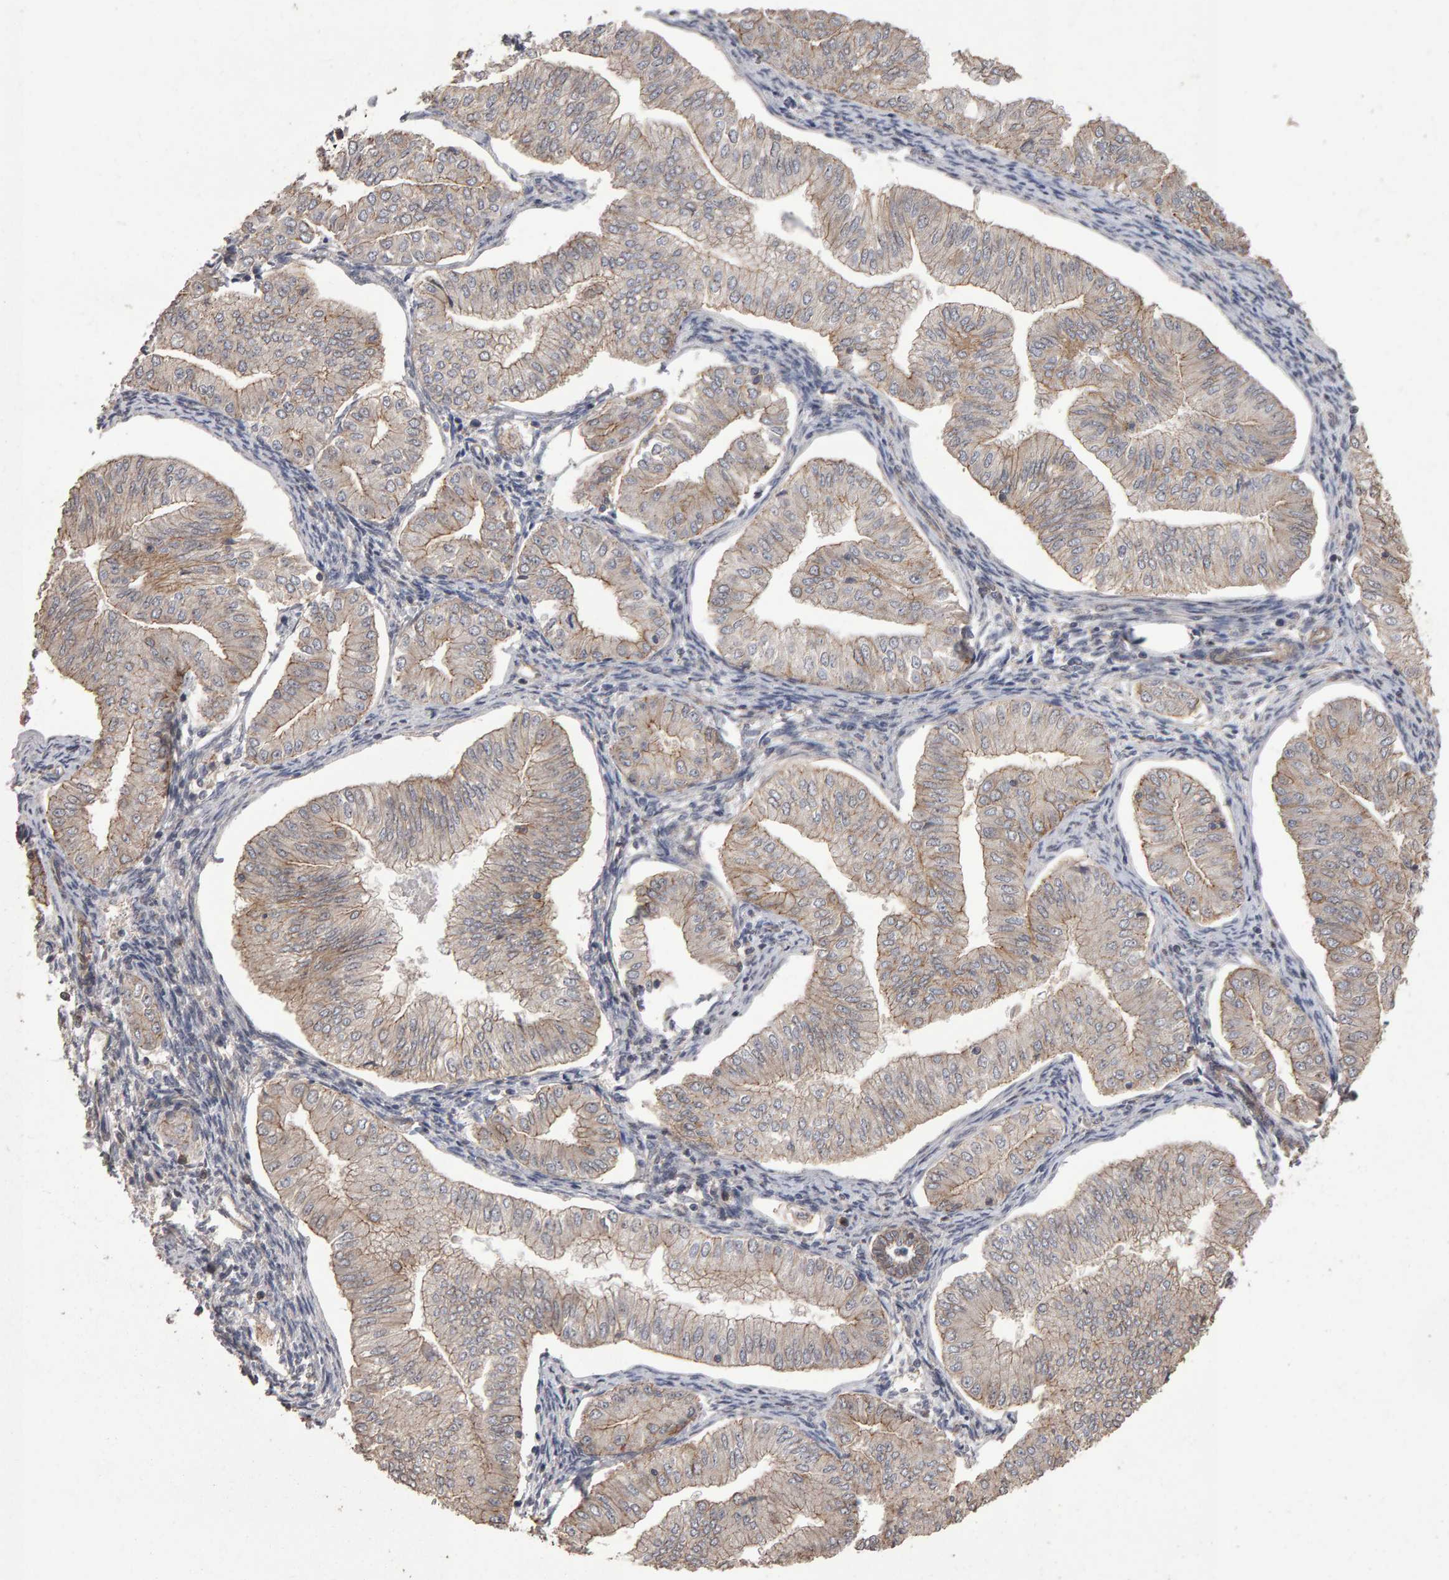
{"staining": {"intensity": "weak", "quantity": "25%-75%", "location": "cytoplasmic/membranous"}, "tissue": "endometrial cancer", "cell_type": "Tumor cells", "image_type": "cancer", "snomed": [{"axis": "morphology", "description": "Normal tissue, NOS"}, {"axis": "morphology", "description": "Adenocarcinoma, NOS"}, {"axis": "topography", "description": "Endometrium"}], "caption": "This image exhibits endometrial cancer stained with IHC to label a protein in brown. The cytoplasmic/membranous of tumor cells show weak positivity for the protein. Nuclei are counter-stained blue.", "gene": "SCRIB", "patient": {"sex": "female", "age": 53}}